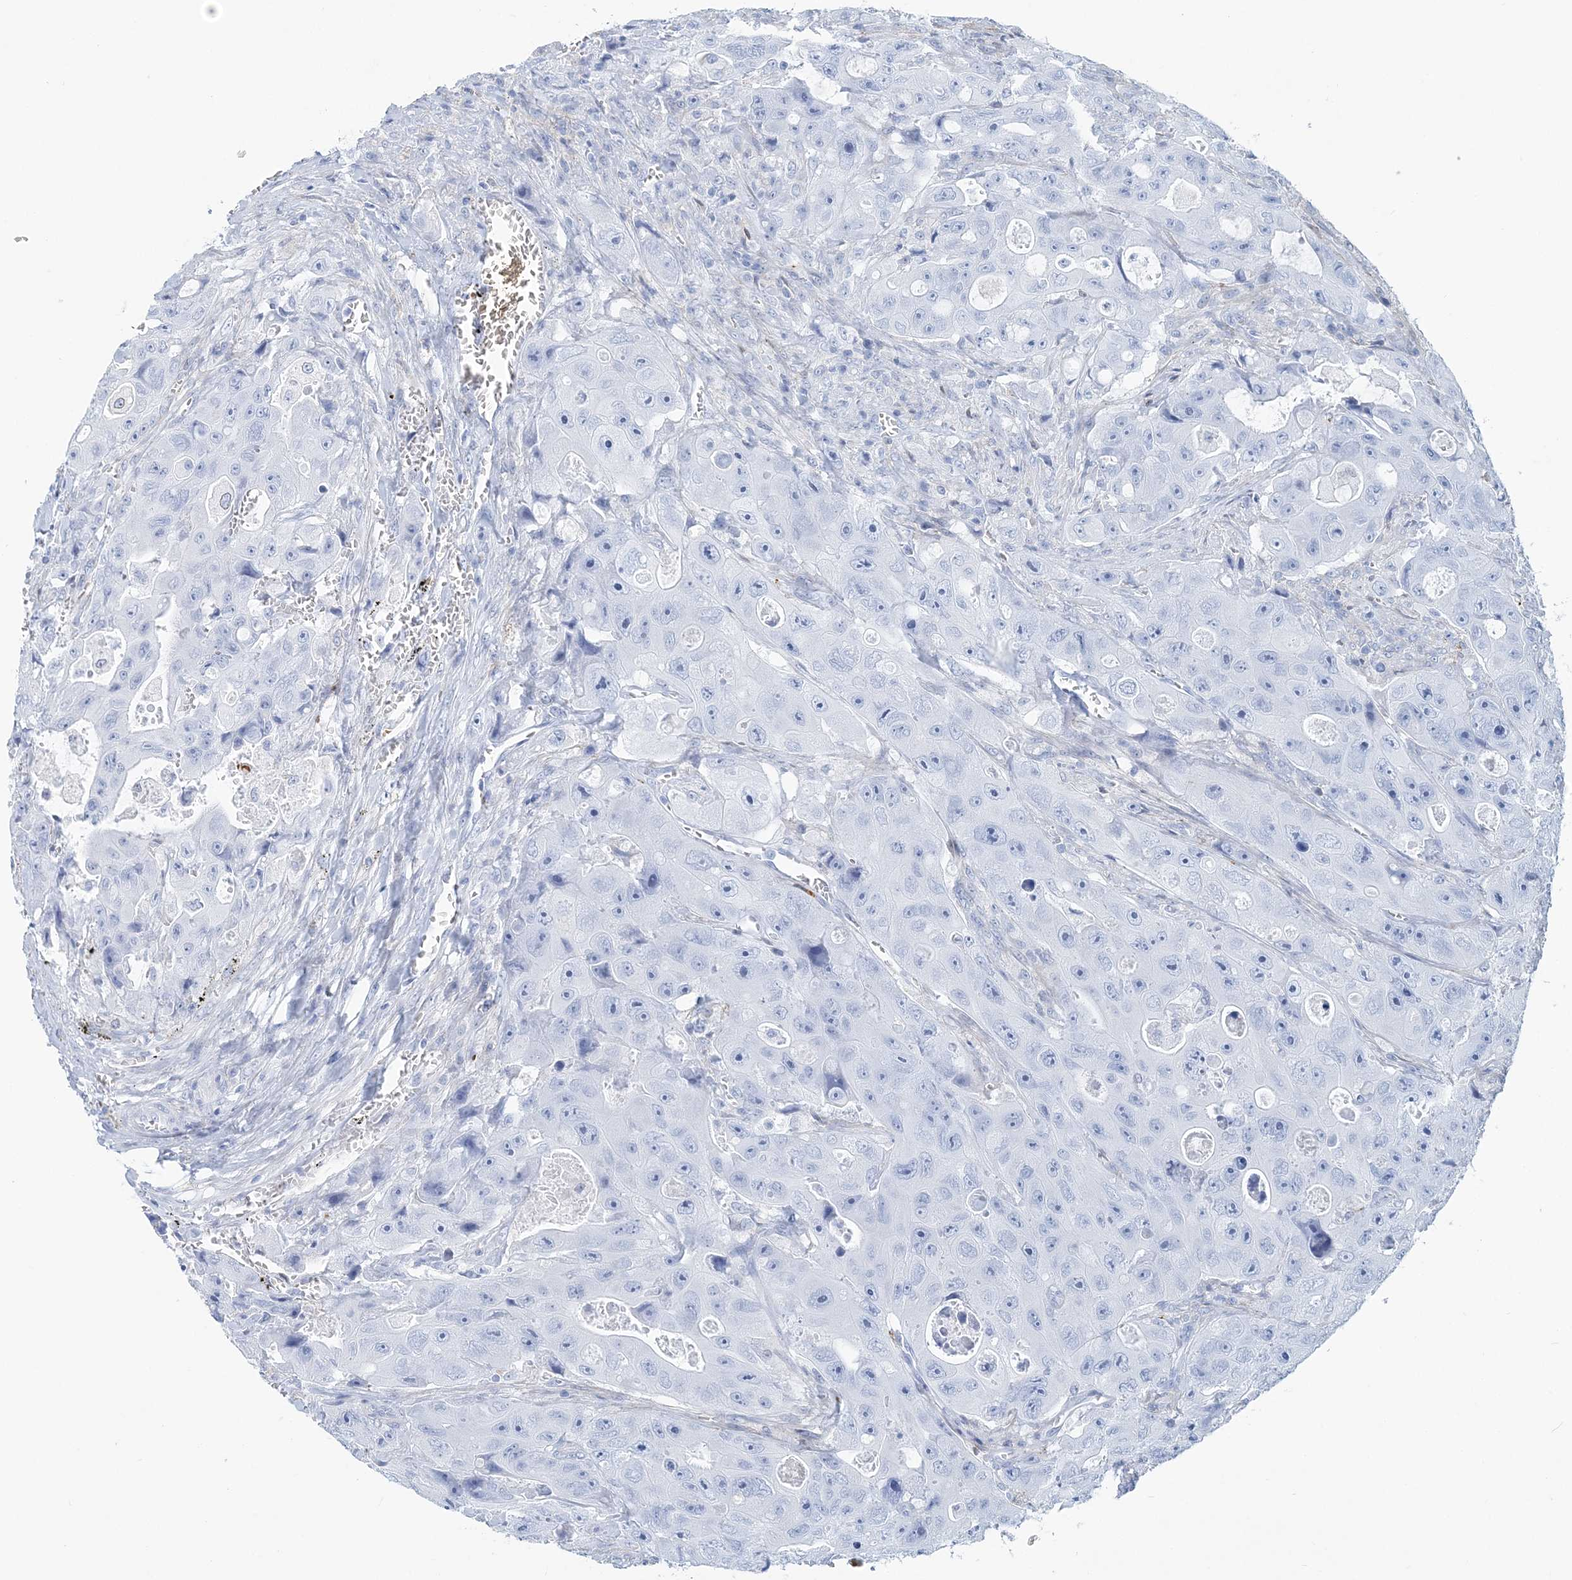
{"staining": {"intensity": "negative", "quantity": "none", "location": "none"}, "tissue": "colorectal cancer", "cell_type": "Tumor cells", "image_type": "cancer", "snomed": [{"axis": "morphology", "description": "Adenocarcinoma, NOS"}, {"axis": "topography", "description": "Colon"}], "caption": "High power microscopy histopathology image of an IHC micrograph of colorectal adenocarcinoma, revealing no significant expression in tumor cells.", "gene": "NKX6-1", "patient": {"sex": "female", "age": 46}}